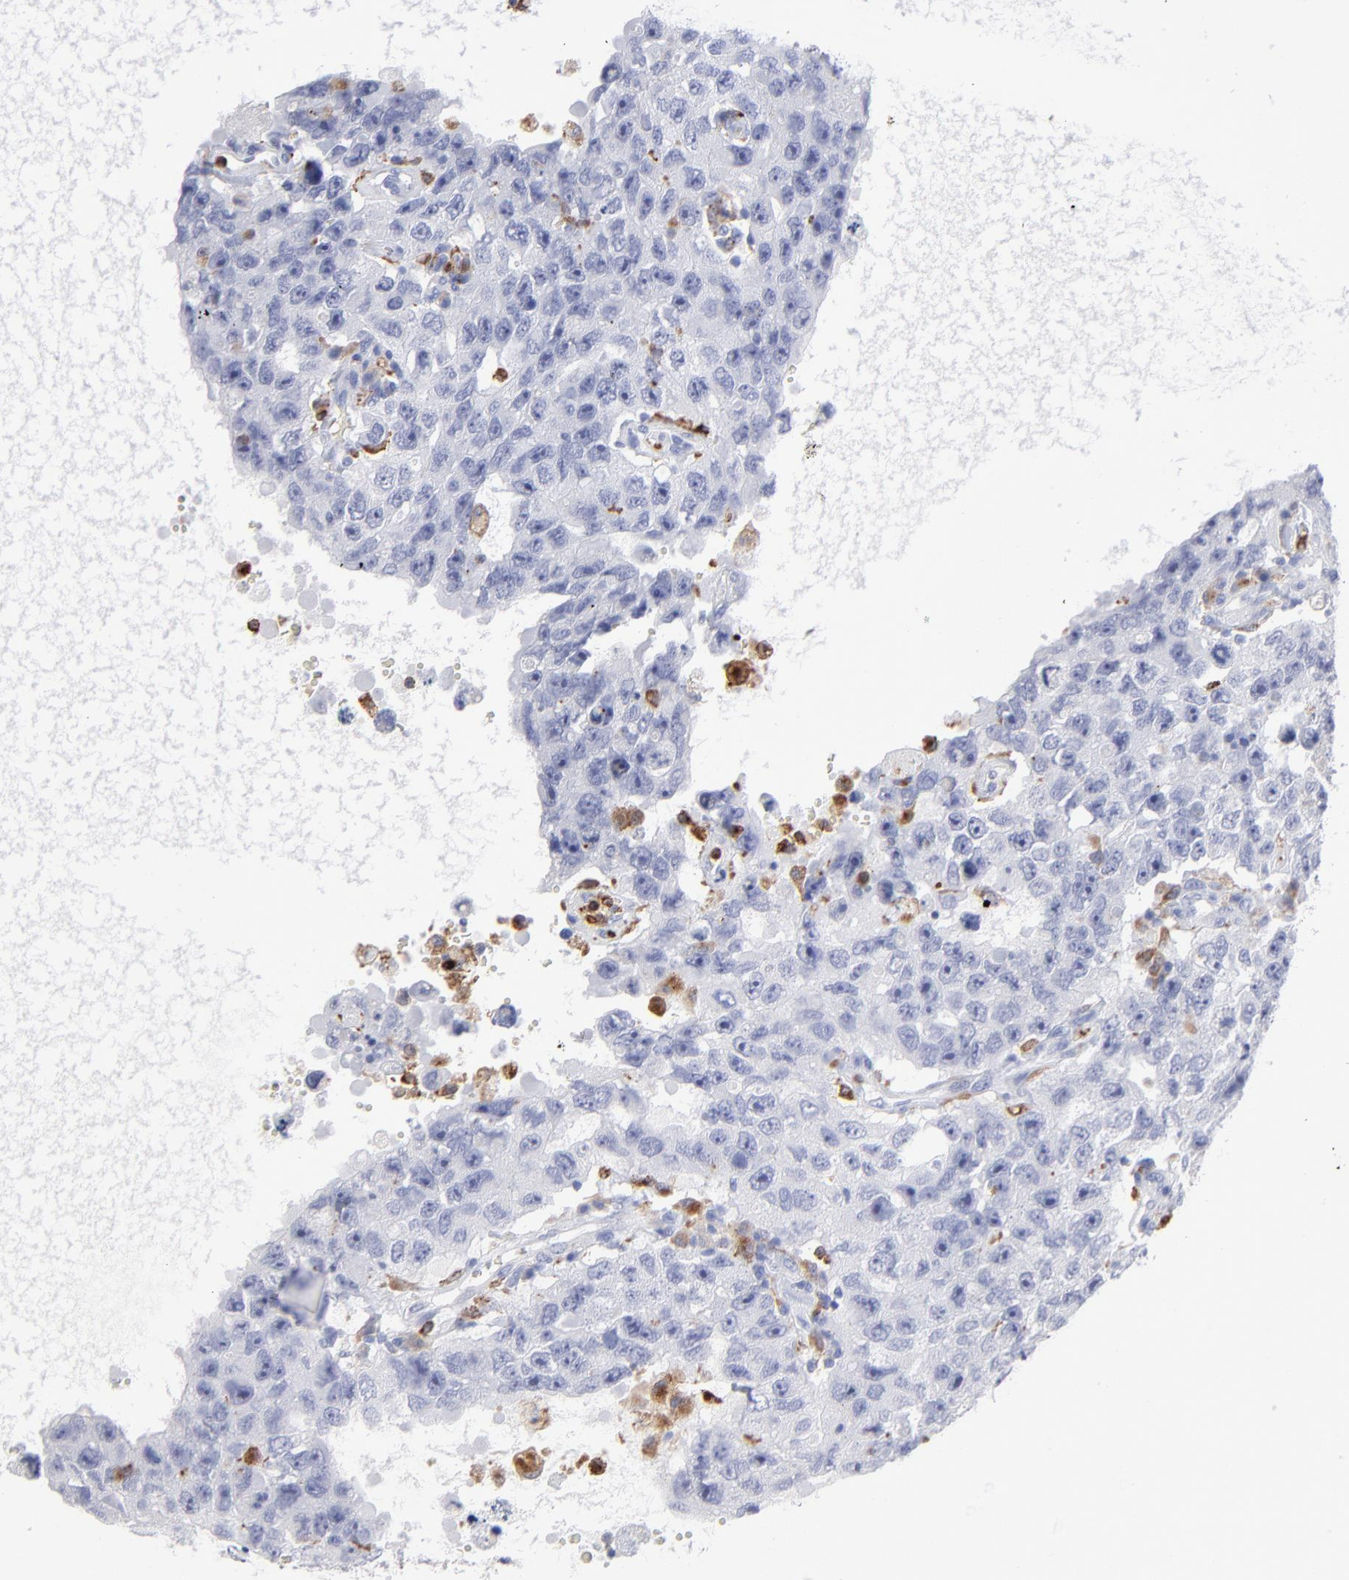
{"staining": {"intensity": "negative", "quantity": "none", "location": "none"}, "tissue": "testis cancer", "cell_type": "Tumor cells", "image_type": "cancer", "snomed": [{"axis": "morphology", "description": "Carcinoma, Embryonal, NOS"}, {"axis": "topography", "description": "Testis"}], "caption": "An immunohistochemistry (IHC) photomicrograph of testis embryonal carcinoma is shown. There is no staining in tumor cells of testis embryonal carcinoma.", "gene": "CD180", "patient": {"sex": "male", "age": 26}}